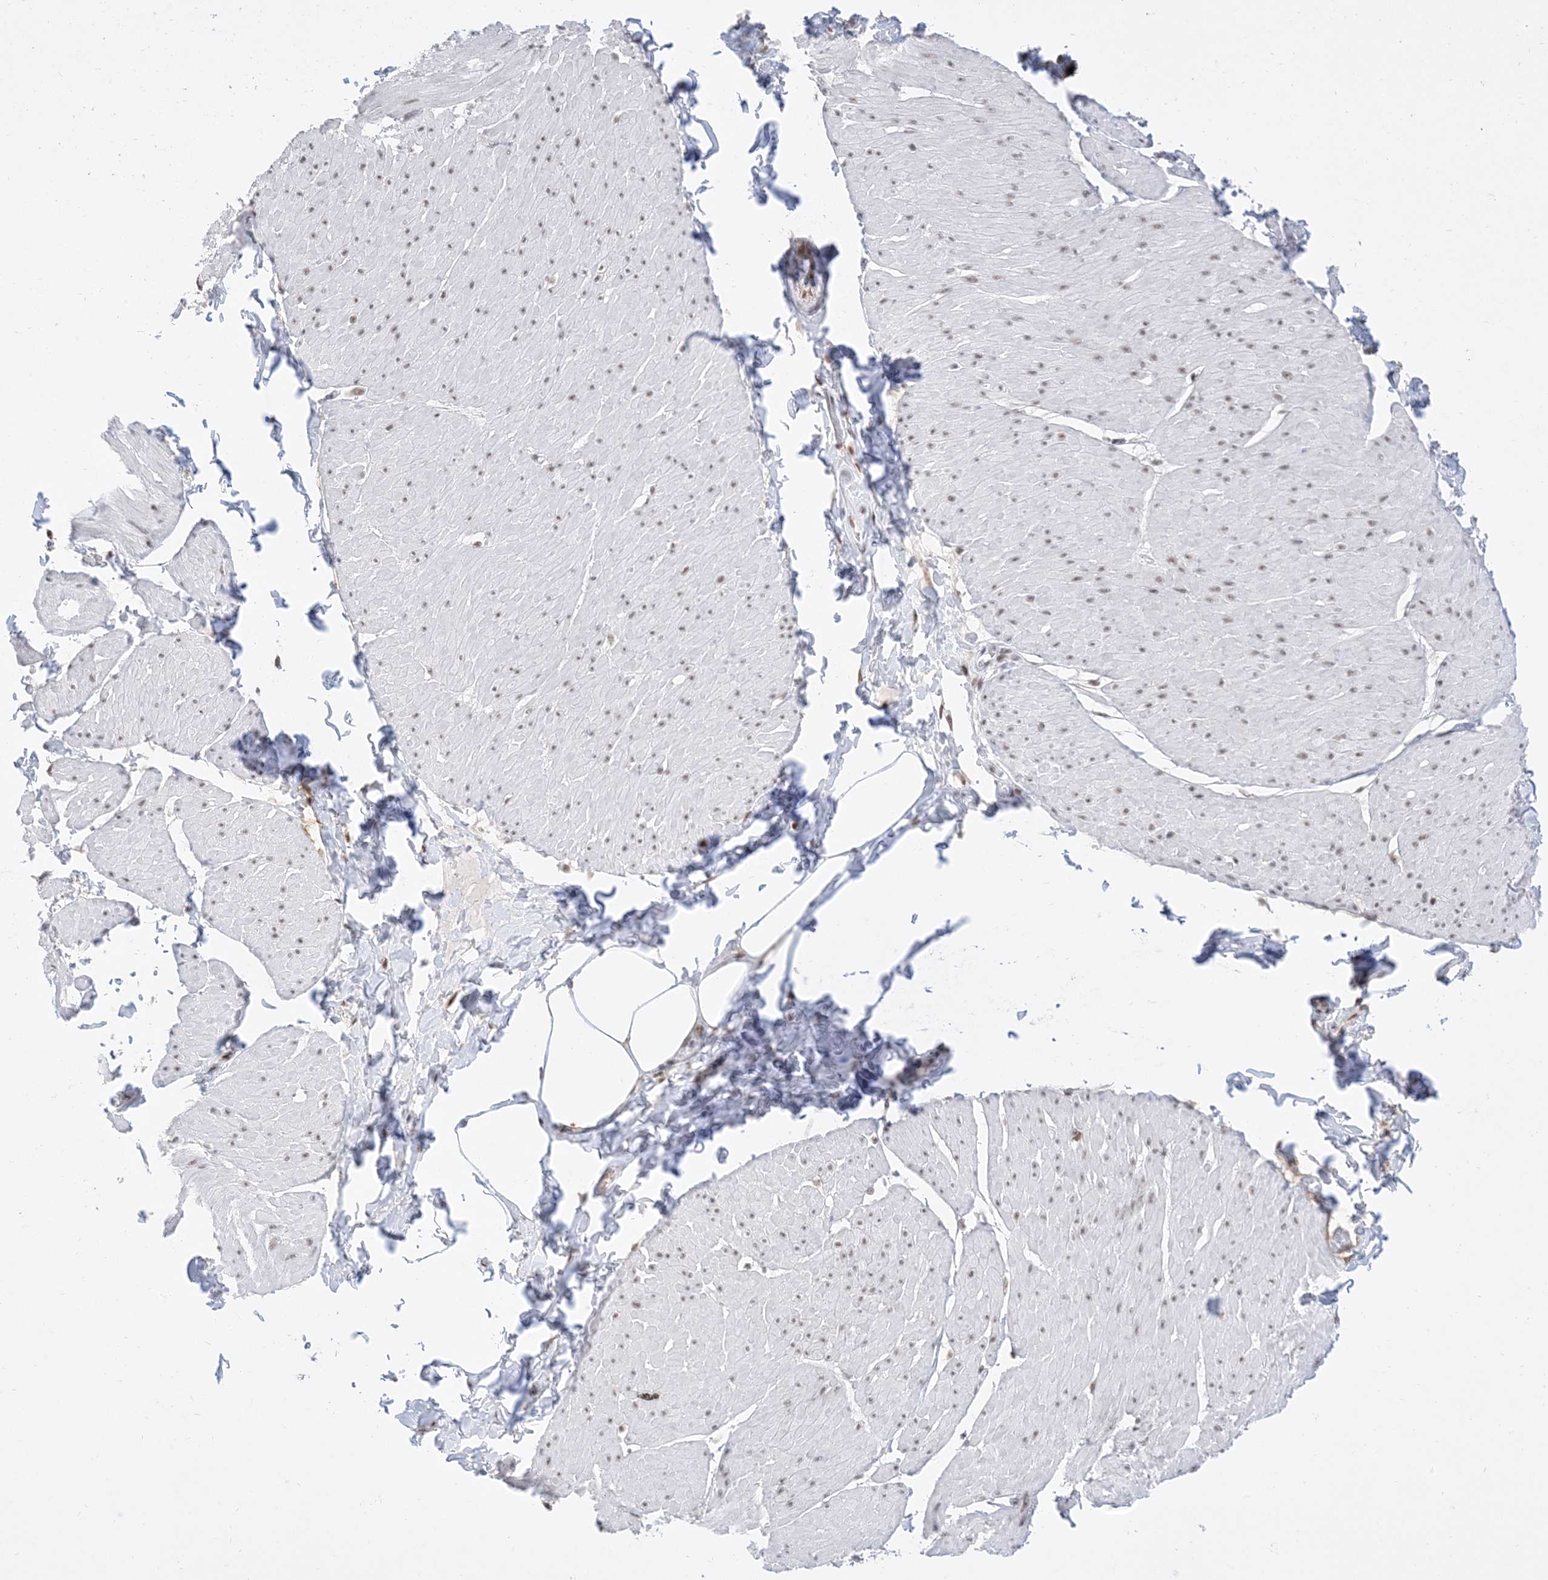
{"staining": {"intensity": "weak", "quantity": "25%-75%", "location": "nuclear"}, "tissue": "smooth muscle", "cell_type": "Smooth muscle cells", "image_type": "normal", "snomed": [{"axis": "morphology", "description": "Urothelial carcinoma, High grade"}, {"axis": "topography", "description": "Urinary bladder"}], "caption": "Protein expression by IHC reveals weak nuclear staining in approximately 25%-75% of smooth muscle cells in benign smooth muscle. (brown staining indicates protein expression, while blue staining denotes nuclei).", "gene": "SF3A3", "patient": {"sex": "male", "age": 46}}